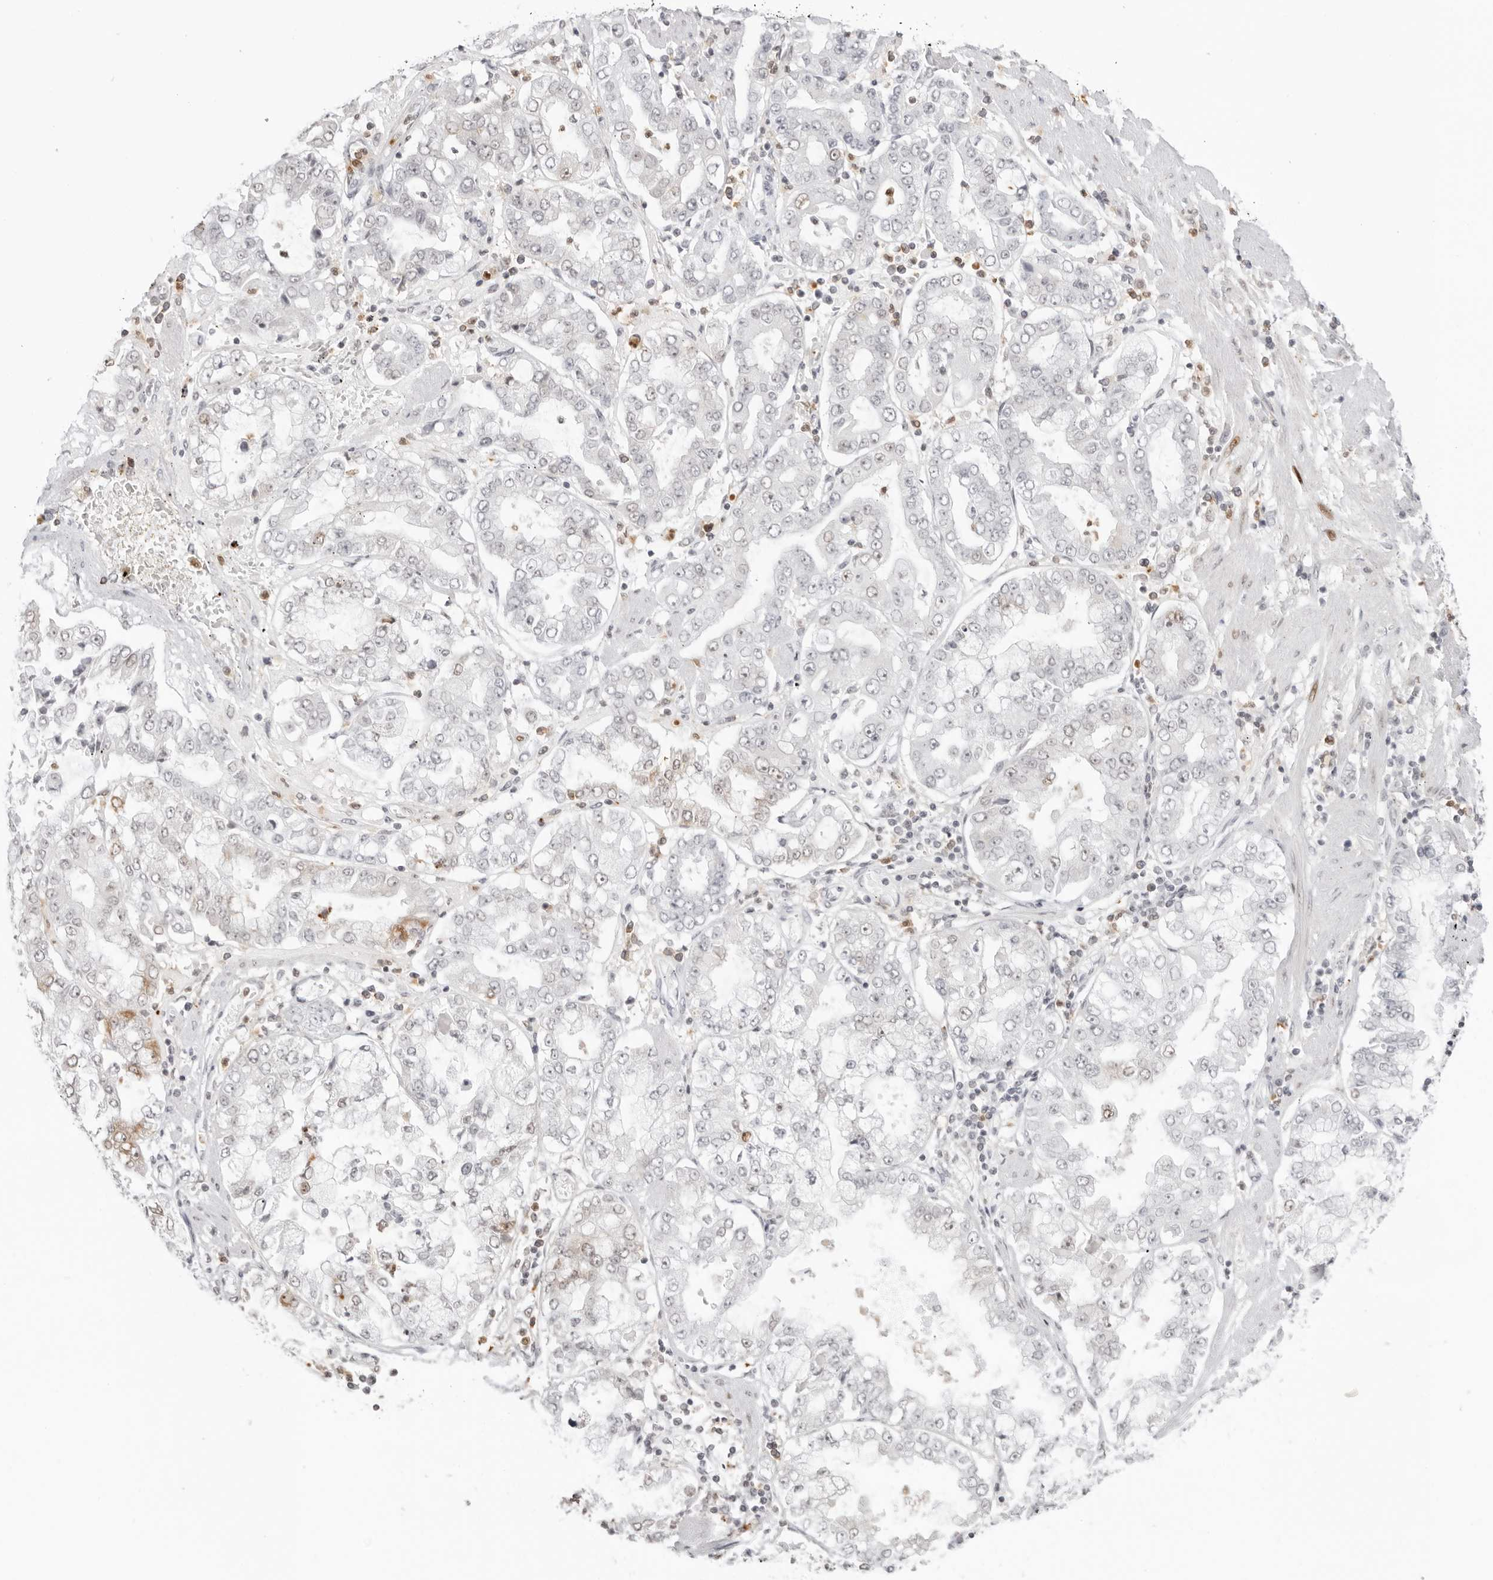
{"staining": {"intensity": "negative", "quantity": "none", "location": "none"}, "tissue": "stomach cancer", "cell_type": "Tumor cells", "image_type": "cancer", "snomed": [{"axis": "morphology", "description": "Adenocarcinoma, NOS"}, {"axis": "topography", "description": "Stomach"}], "caption": "Immunohistochemical staining of human stomach cancer (adenocarcinoma) demonstrates no significant expression in tumor cells.", "gene": "RNF146", "patient": {"sex": "male", "age": 76}}